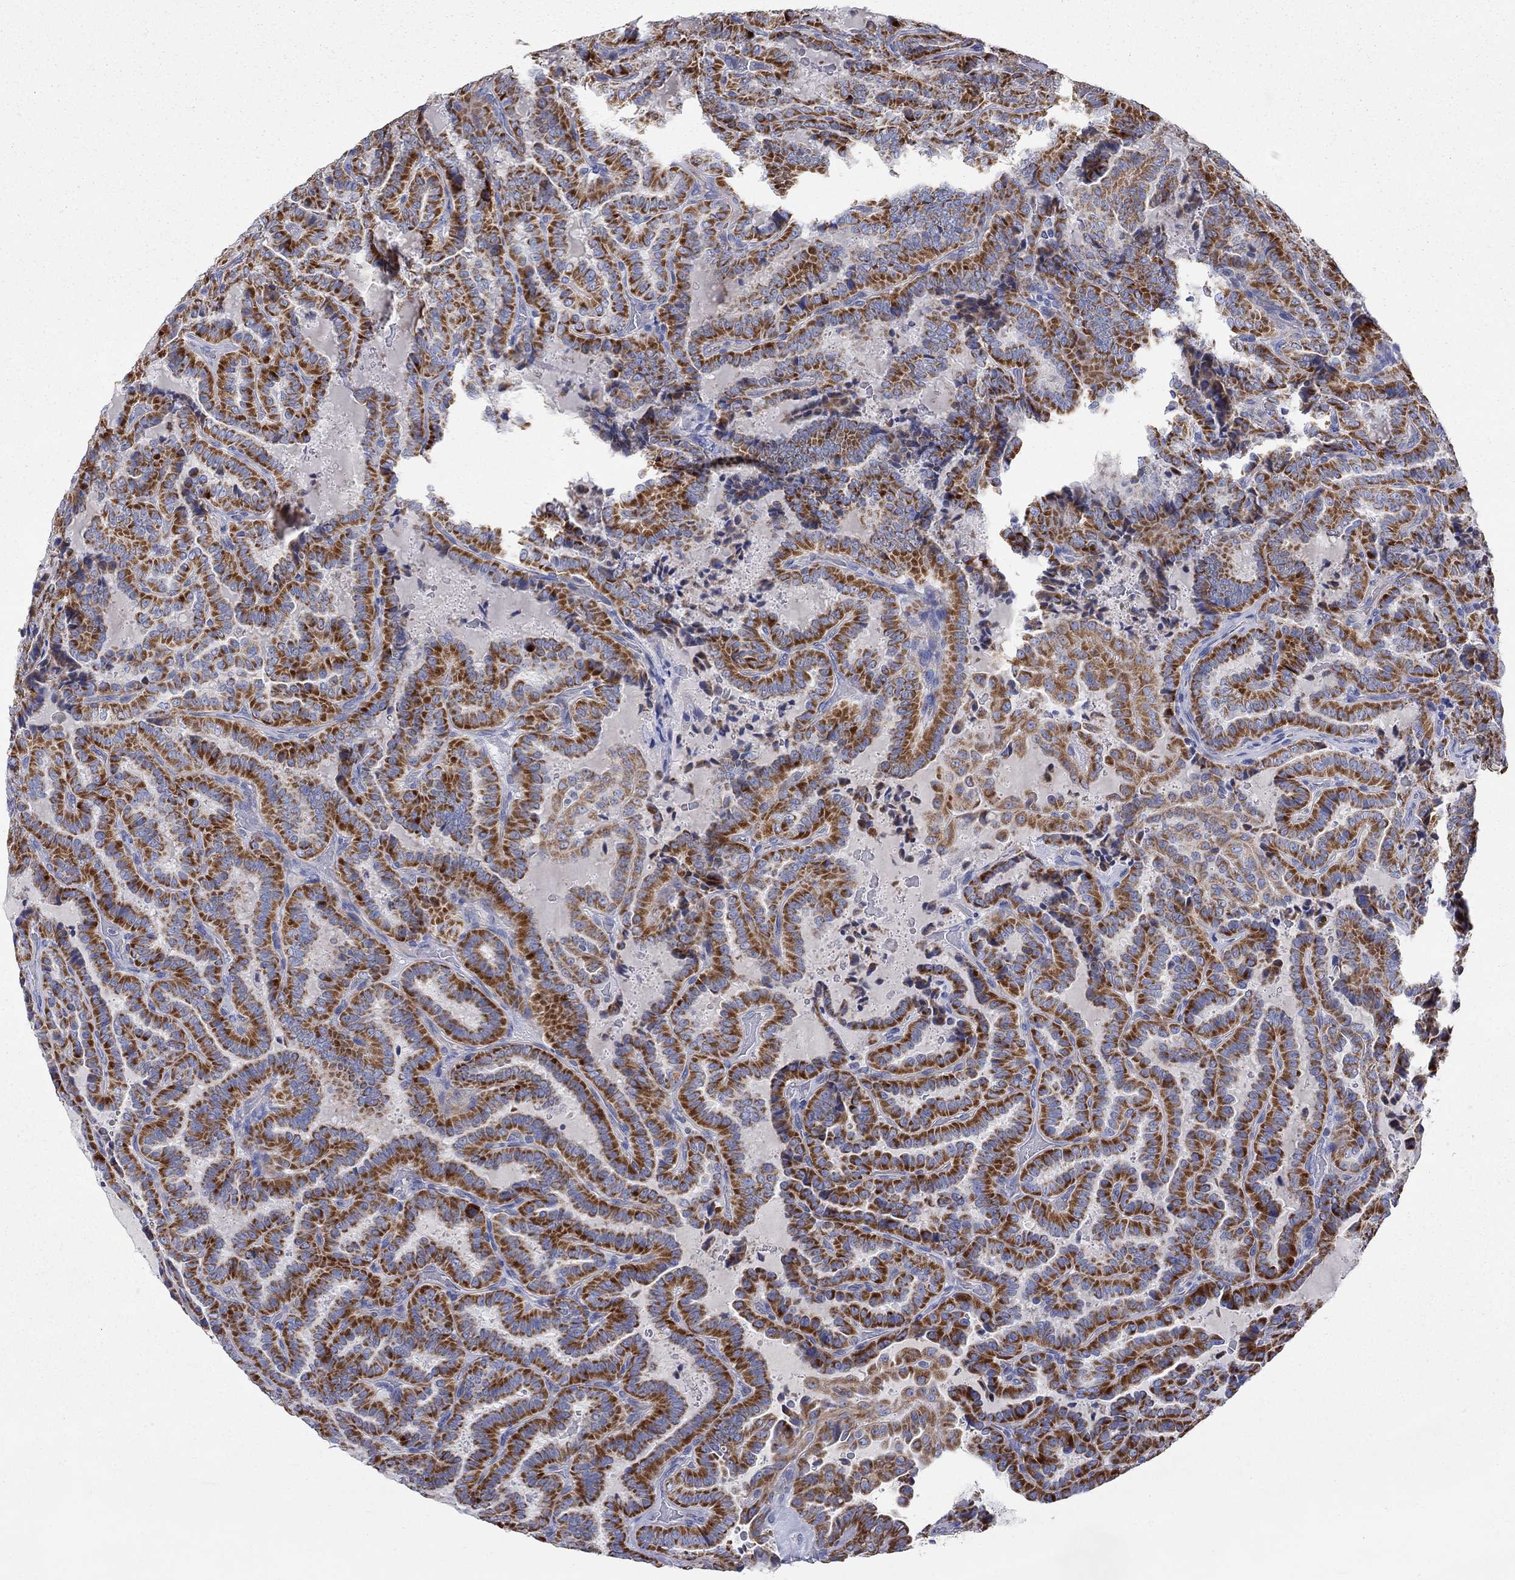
{"staining": {"intensity": "strong", "quantity": ">75%", "location": "cytoplasmic/membranous"}, "tissue": "thyroid cancer", "cell_type": "Tumor cells", "image_type": "cancer", "snomed": [{"axis": "morphology", "description": "Papillary adenocarcinoma, NOS"}, {"axis": "topography", "description": "Thyroid gland"}], "caption": "Tumor cells display high levels of strong cytoplasmic/membranous expression in approximately >75% of cells in papillary adenocarcinoma (thyroid).", "gene": "RCAN1", "patient": {"sex": "female", "age": 39}}